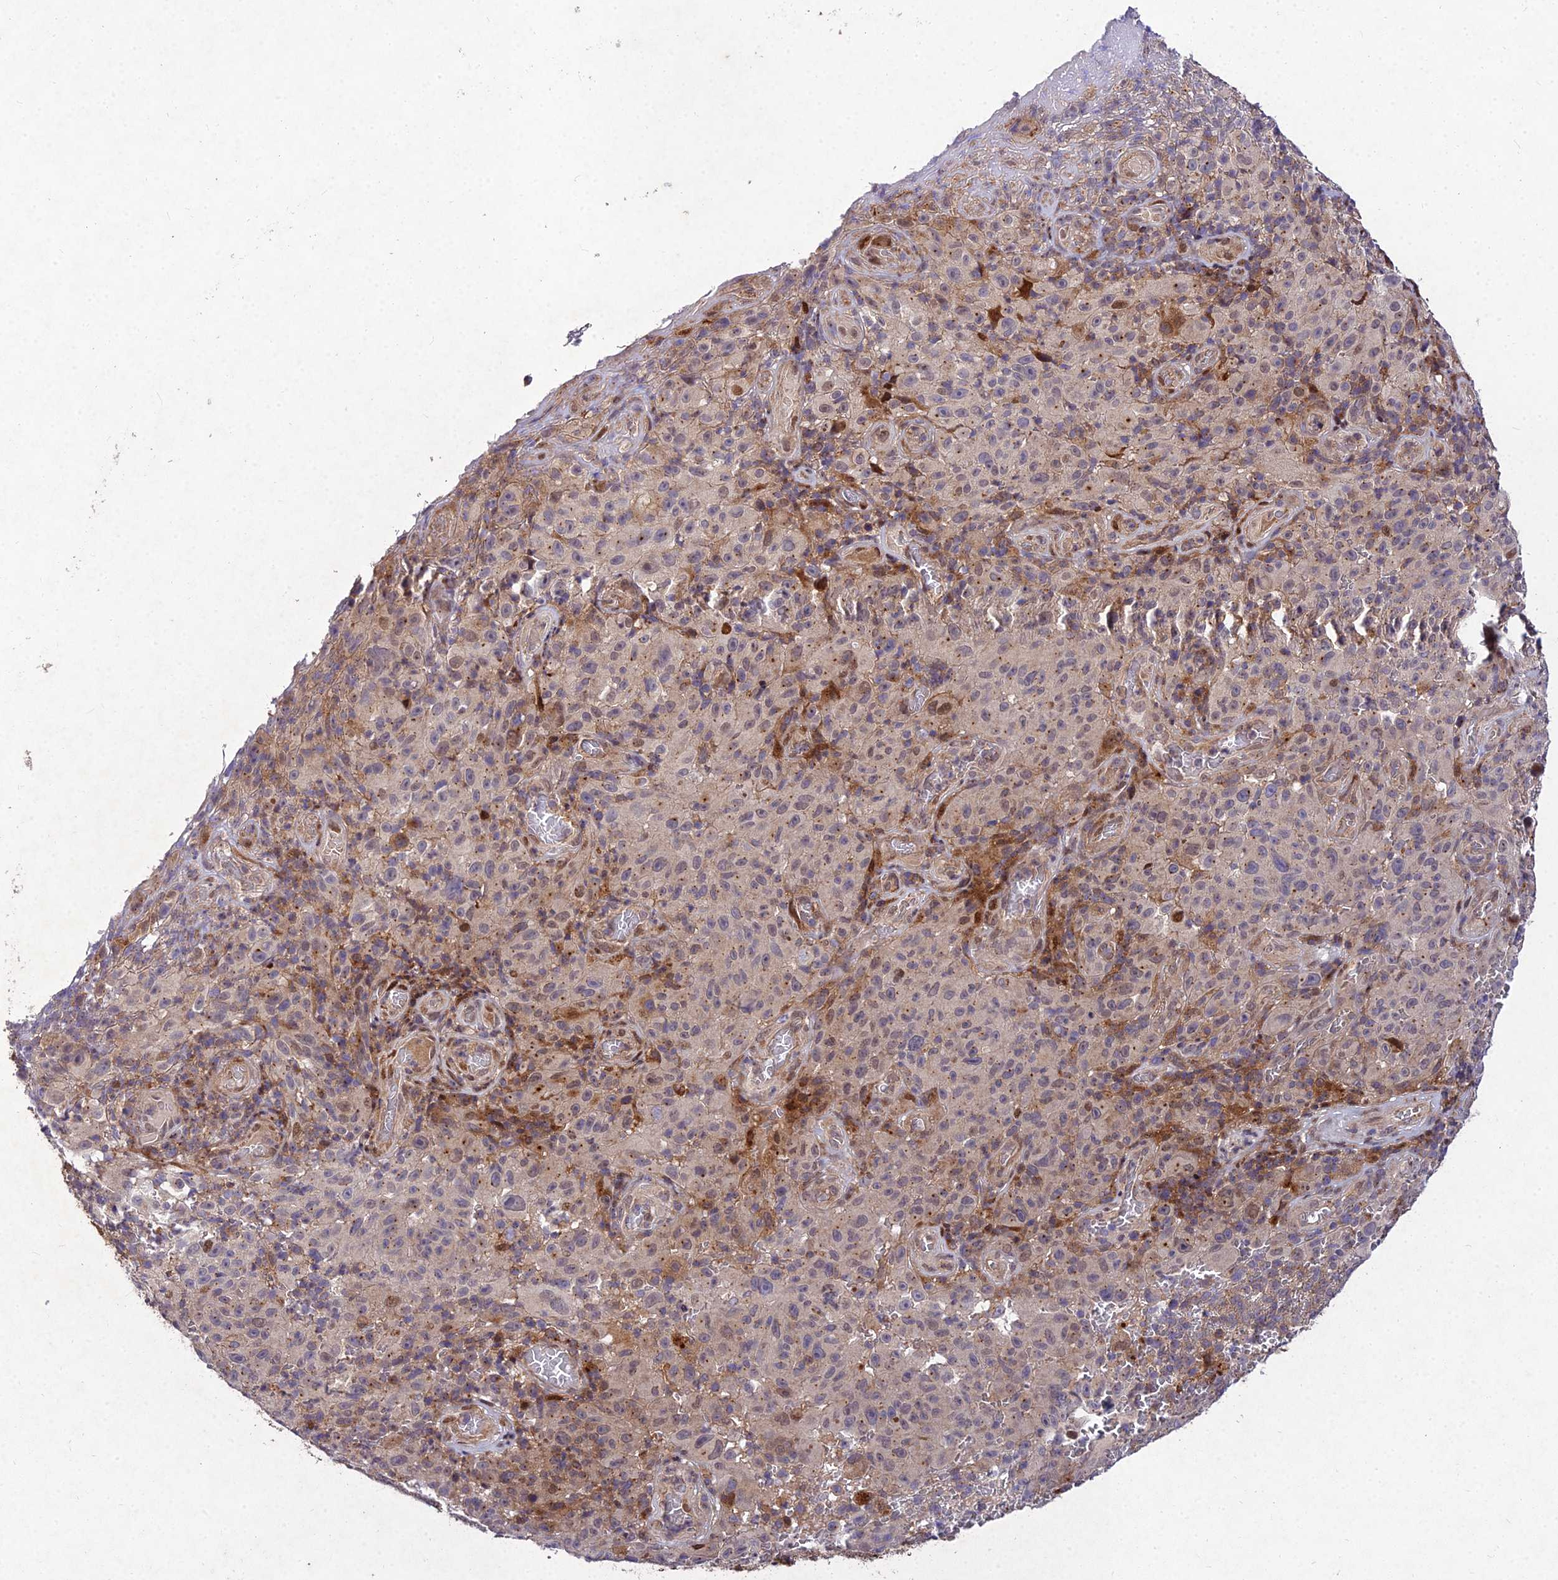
{"staining": {"intensity": "moderate", "quantity": "<25%", "location": "cytoplasmic/membranous"}, "tissue": "melanoma", "cell_type": "Tumor cells", "image_type": "cancer", "snomed": [{"axis": "morphology", "description": "Malignant melanoma, NOS"}, {"axis": "topography", "description": "Skin"}], "caption": "Melanoma was stained to show a protein in brown. There is low levels of moderate cytoplasmic/membranous staining in approximately <25% of tumor cells.", "gene": "MKKS", "patient": {"sex": "female", "age": 82}}